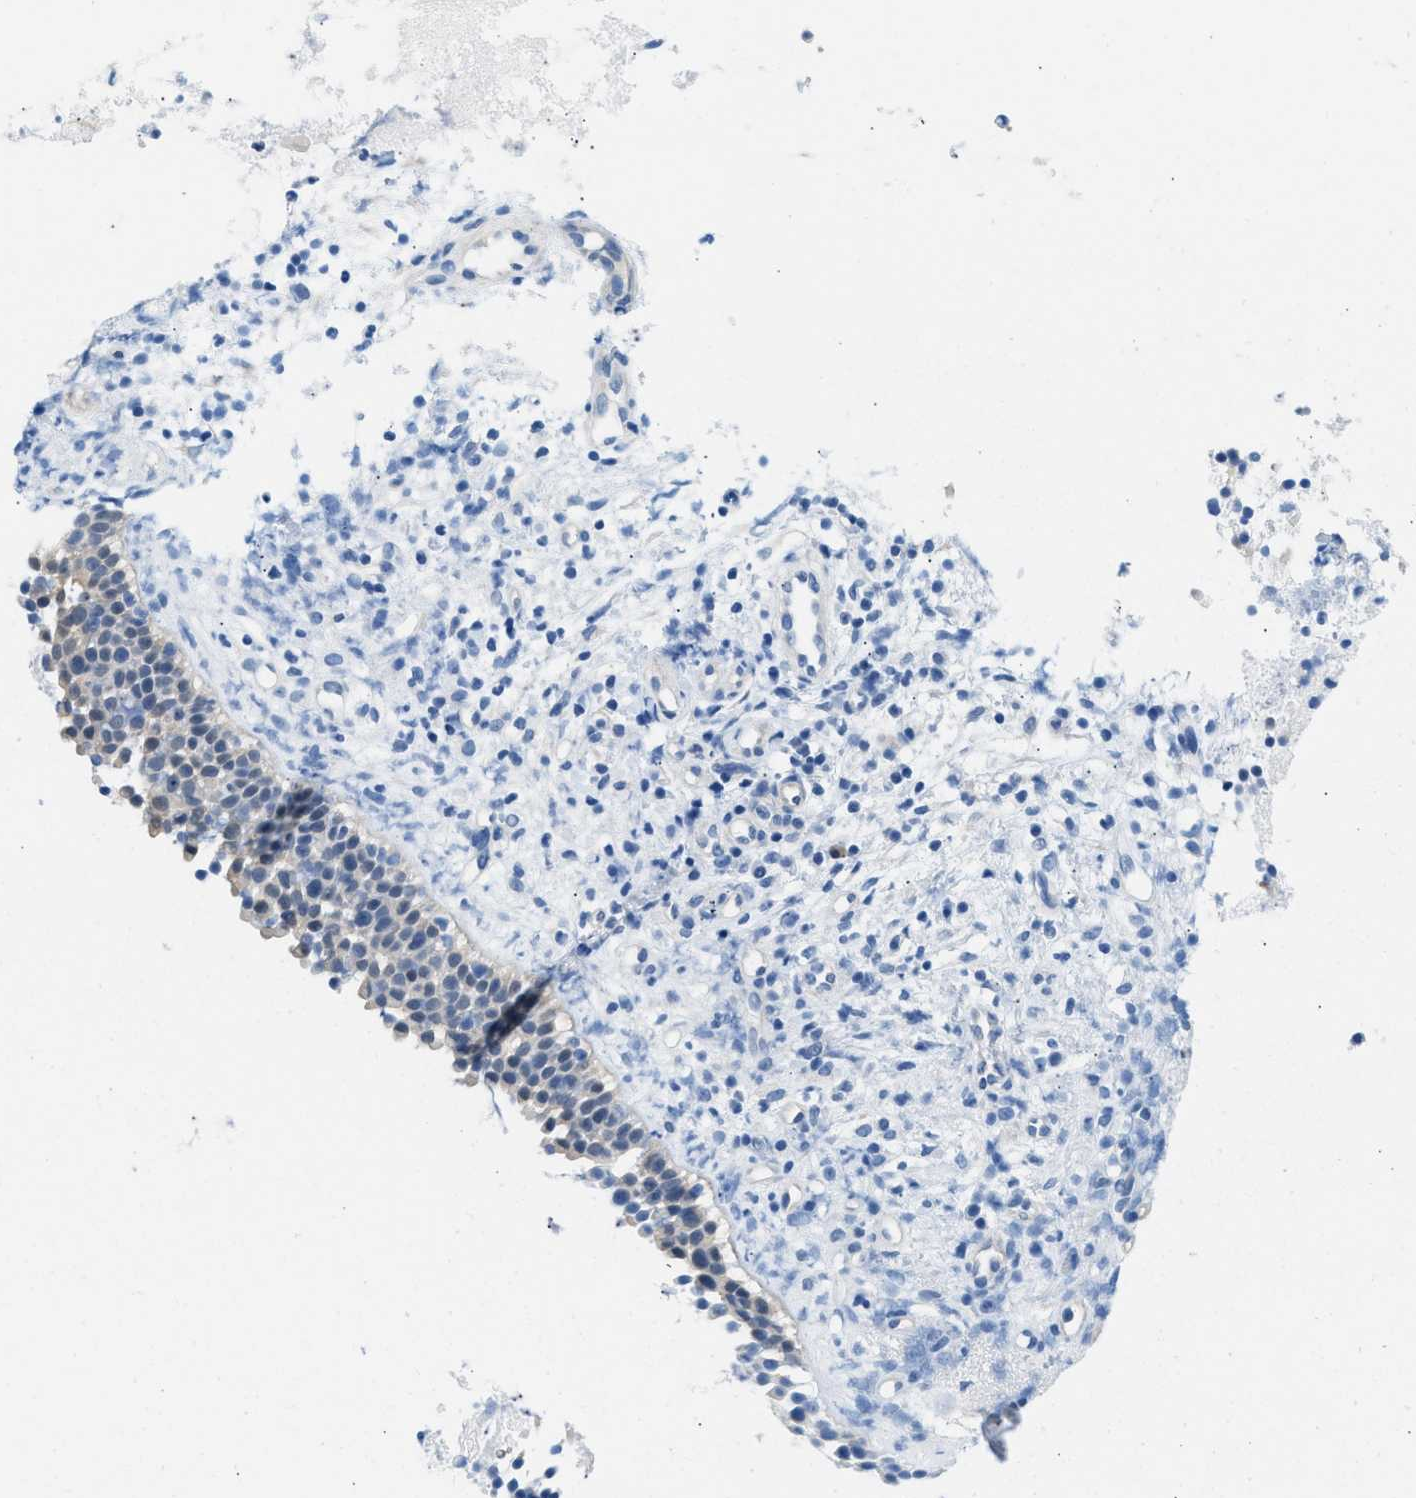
{"staining": {"intensity": "weak", "quantity": "<25%", "location": "cytoplasmic/membranous"}, "tissue": "nasopharynx", "cell_type": "Respiratory epithelial cells", "image_type": "normal", "snomed": [{"axis": "morphology", "description": "Normal tissue, NOS"}, {"axis": "topography", "description": "Nasopharynx"}], "caption": "The immunohistochemistry (IHC) histopathology image has no significant positivity in respiratory epithelial cells of nasopharynx.", "gene": "SPAM1", "patient": {"sex": "male", "age": 21}}